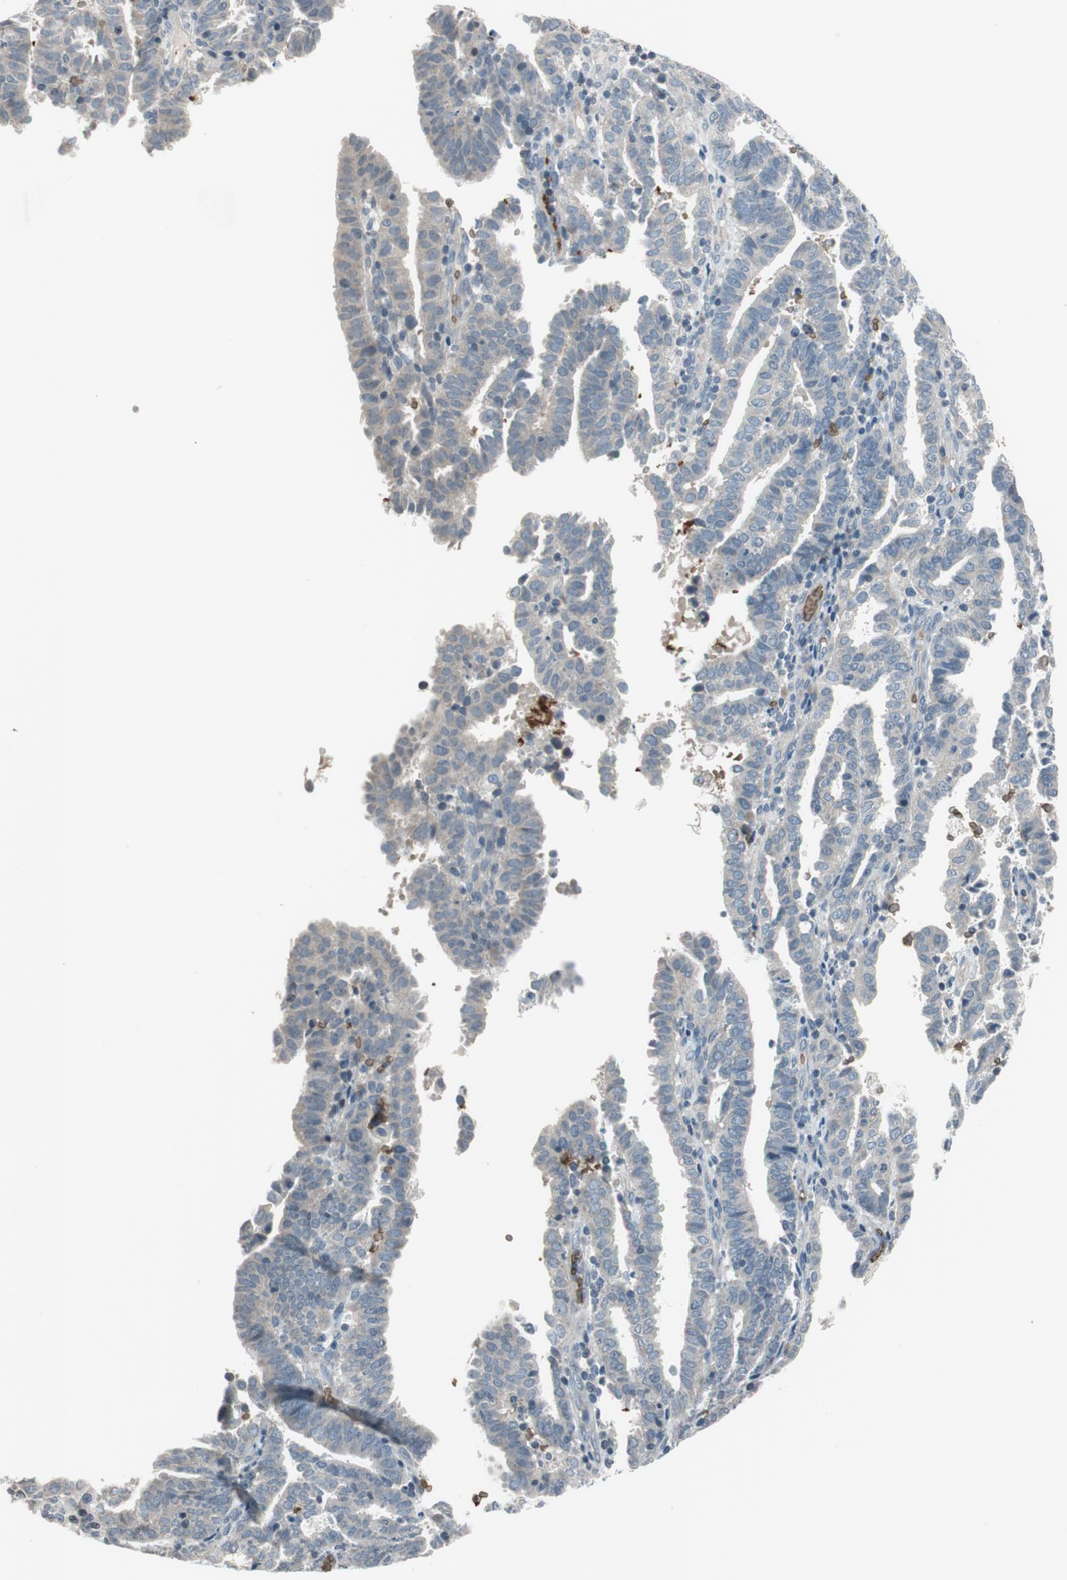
{"staining": {"intensity": "weak", "quantity": "<25%", "location": "cytoplasmic/membranous"}, "tissue": "endometrial cancer", "cell_type": "Tumor cells", "image_type": "cancer", "snomed": [{"axis": "morphology", "description": "Adenocarcinoma, NOS"}, {"axis": "topography", "description": "Uterus"}], "caption": "This is a micrograph of immunohistochemistry (IHC) staining of endometrial cancer (adenocarcinoma), which shows no staining in tumor cells.", "gene": "GYPC", "patient": {"sex": "female", "age": 83}}